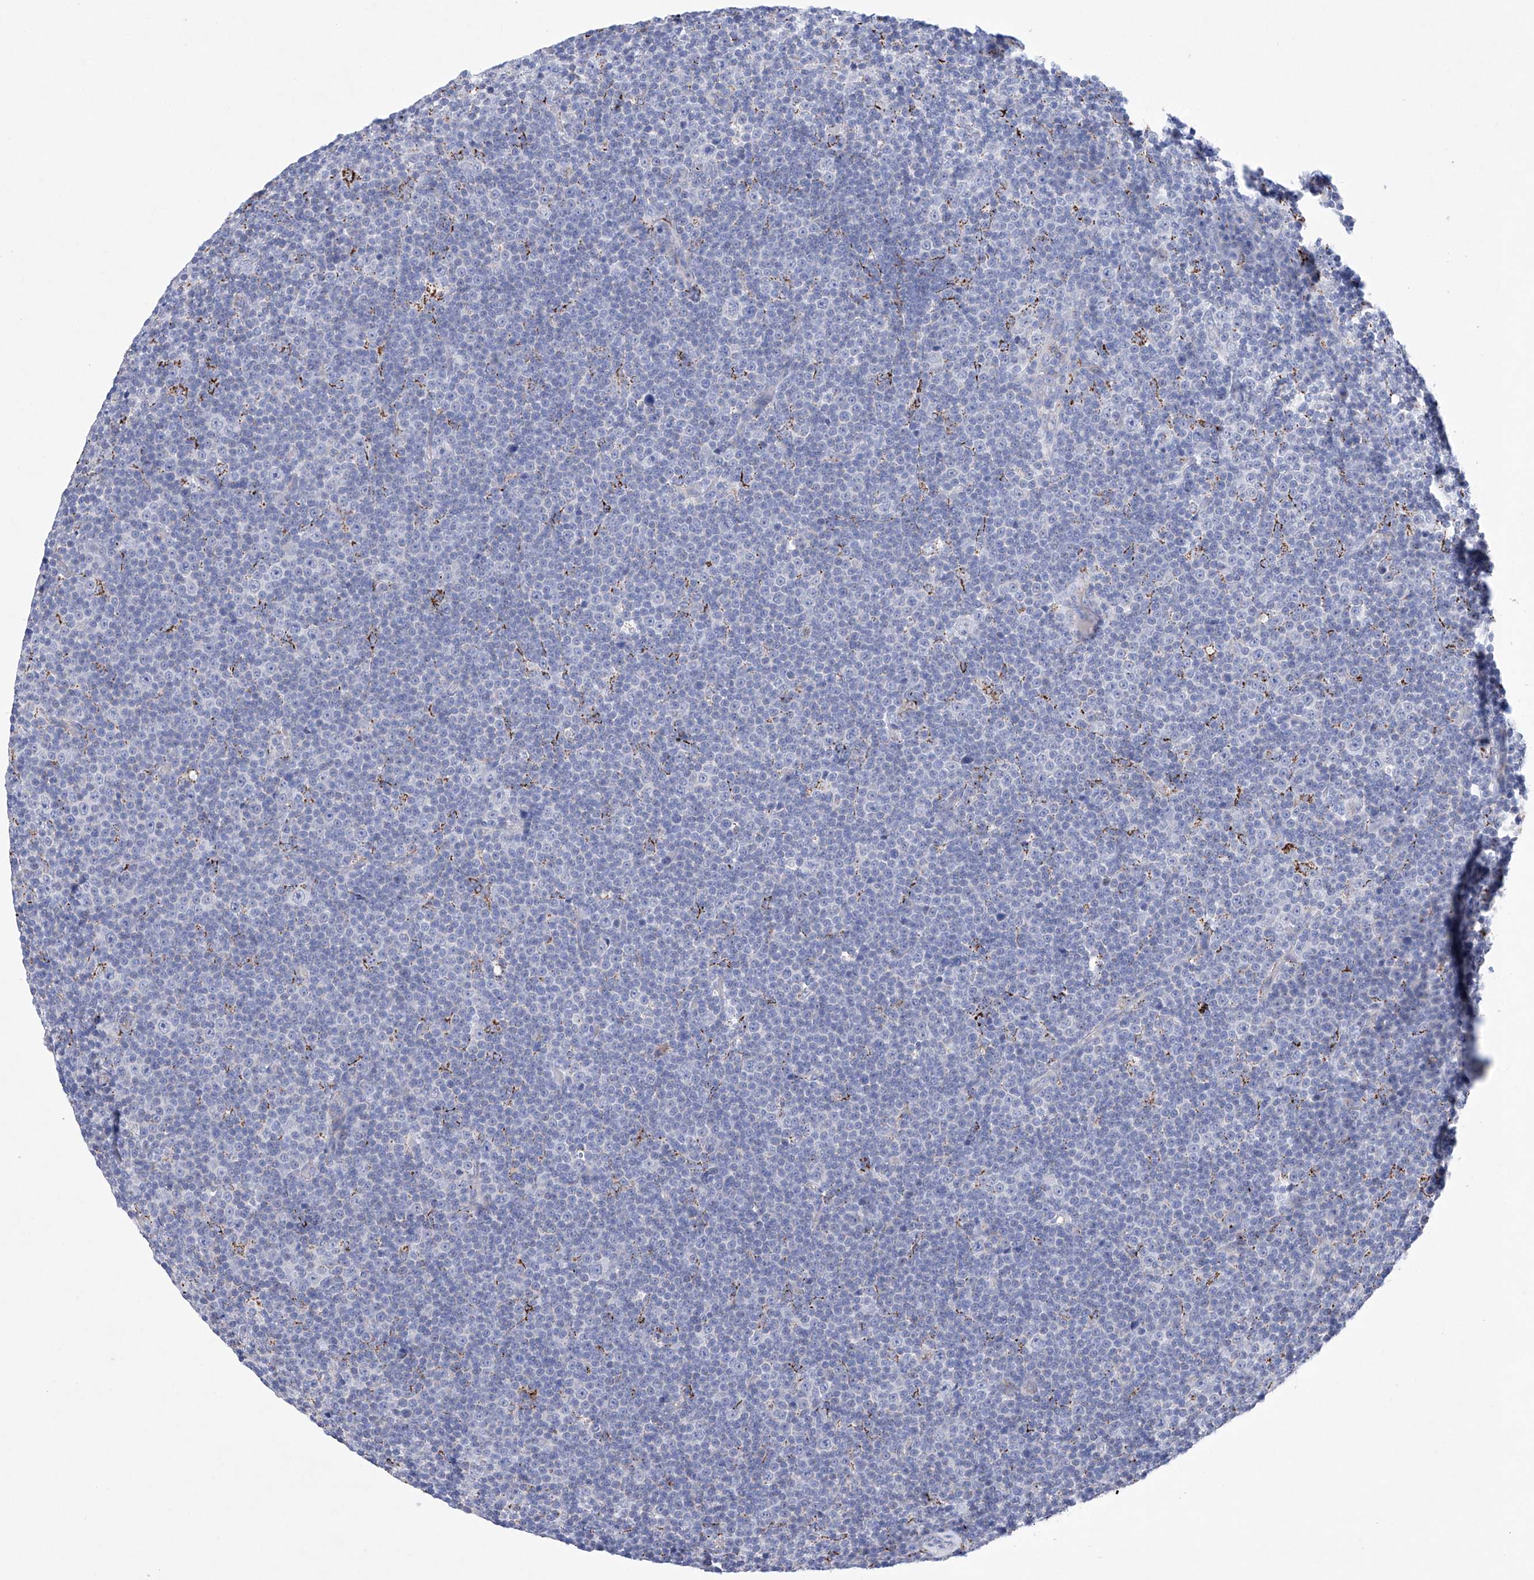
{"staining": {"intensity": "negative", "quantity": "none", "location": "none"}, "tissue": "lymphoma", "cell_type": "Tumor cells", "image_type": "cancer", "snomed": [{"axis": "morphology", "description": "Malignant lymphoma, non-Hodgkin's type, Low grade"}, {"axis": "topography", "description": "Lymph node"}], "caption": "Micrograph shows no significant protein expression in tumor cells of low-grade malignant lymphoma, non-Hodgkin's type. (DAB (3,3'-diaminobenzidine) immunohistochemistry visualized using brightfield microscopy, high magnification).", "gene": "NRROS", "patient": {"sex": "female", "age": 67}}